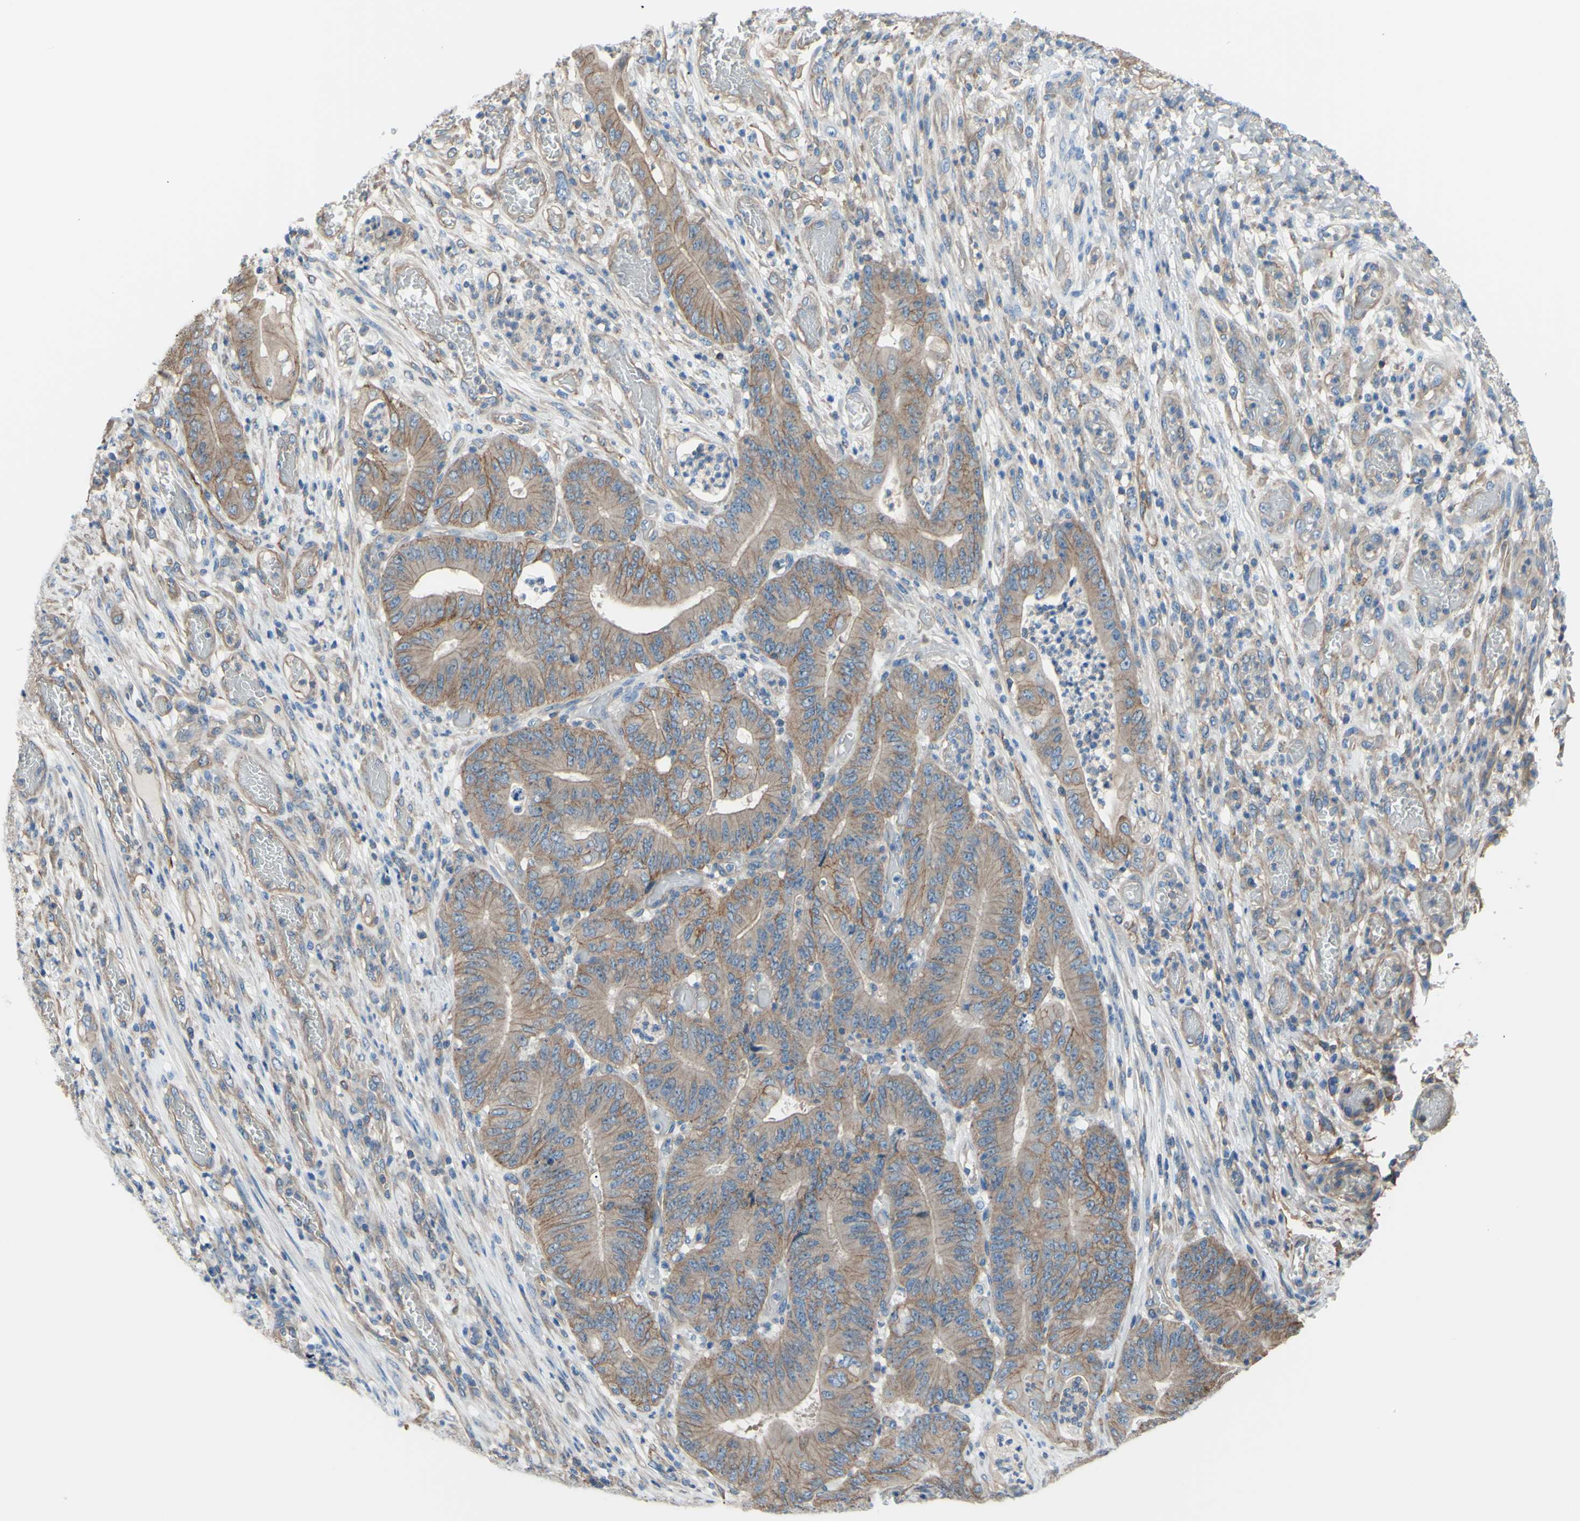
{"staining": {"intensity": "weak", "quantity": ">75%", "location": "cytoplasmic/membranous"}, "tissue": "stomach cancer", "cell_type": "Tumor cells", "image_type": "cancer", "snomed": [{"axis": "morphology", "description": "Adenocarcinoma, NOS"}, {"axis": "topography", "description": "Stomach"}], "caption": "Protein analysis of stomach cancer (adenocarcinoma) tissue shows weak cytoplasmic/membranous positivity in approximately >75% of tumor cells.", "gene": "ADD1", "patient": {"sex": "female", "age": 73}}